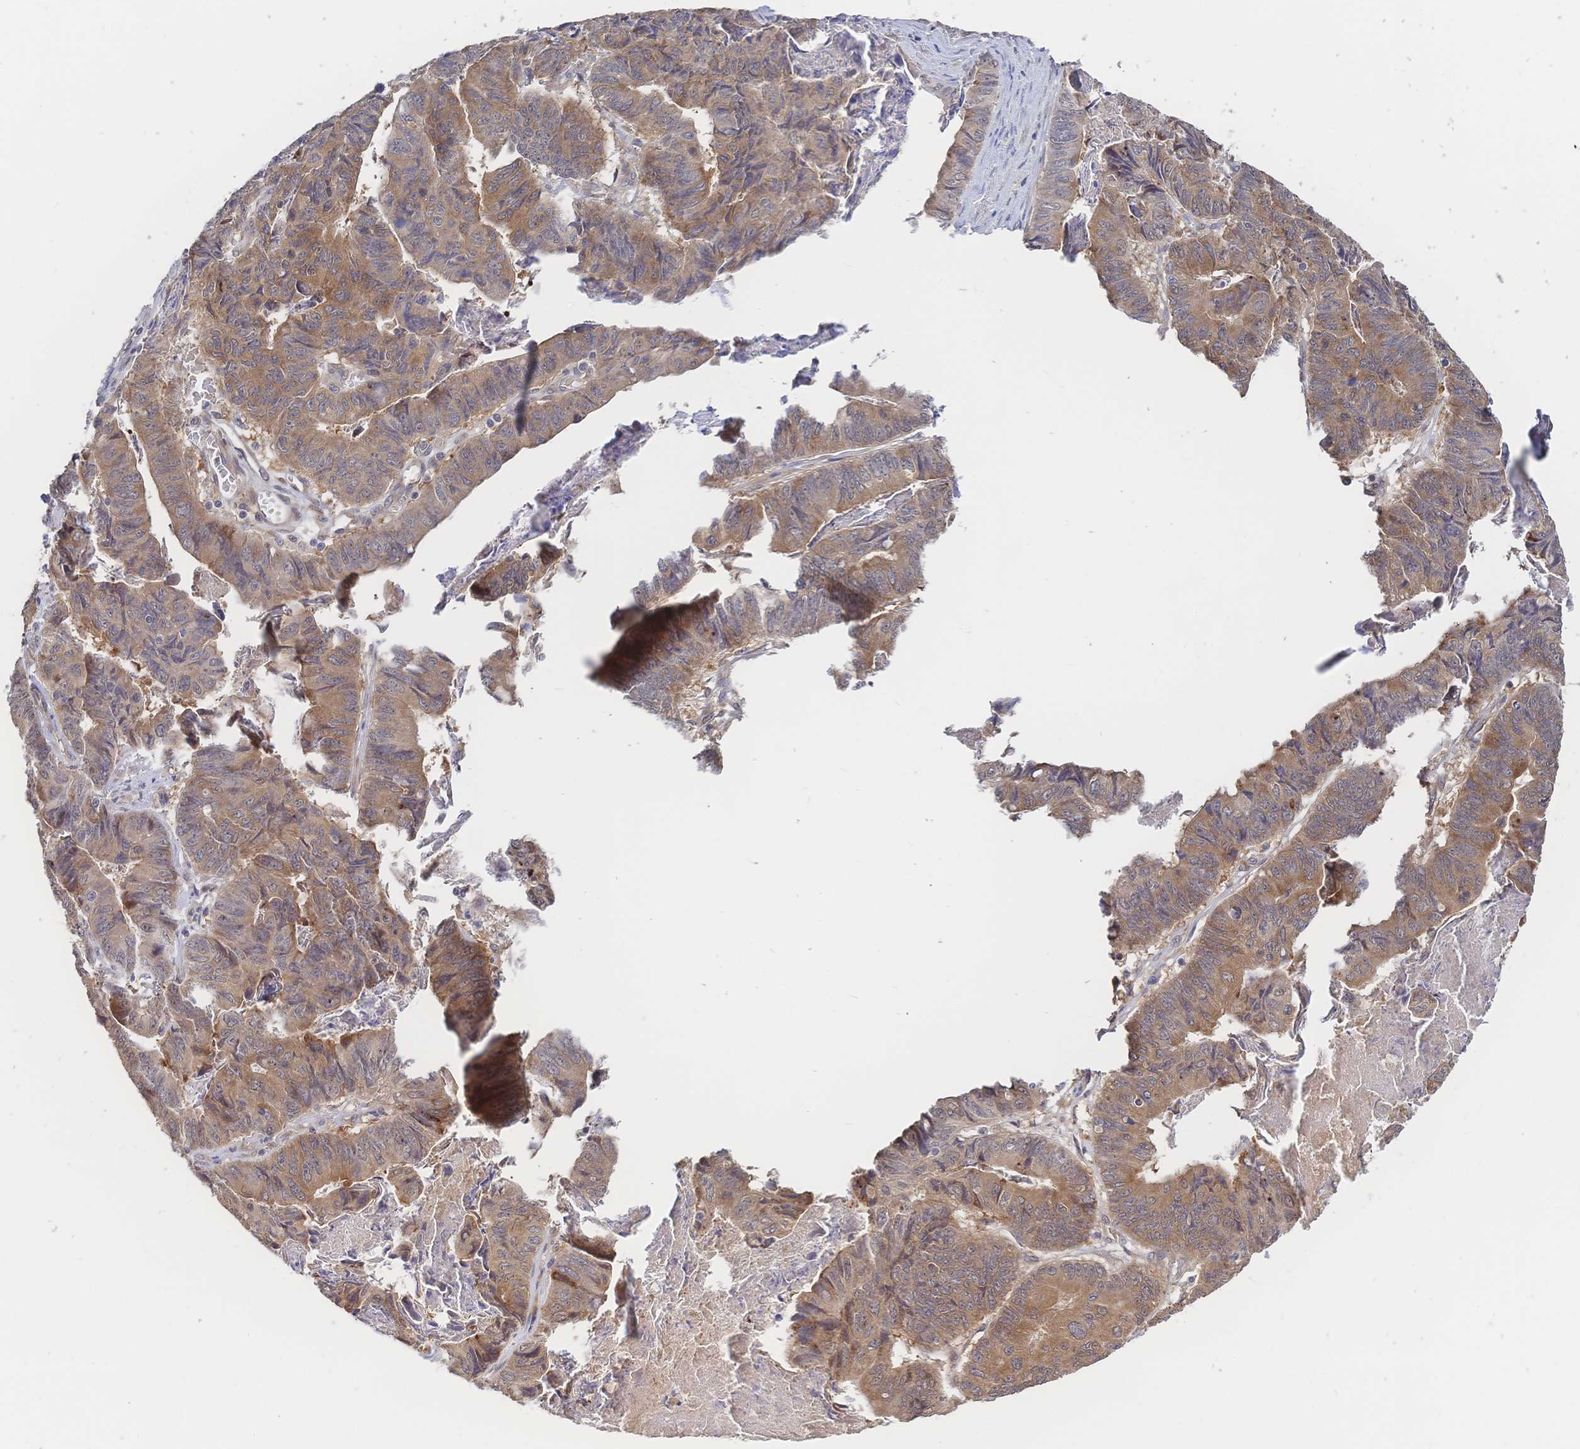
{"staining": {"intensity": "moderate", "quantity": ">75%", "location": "cytoplasmic/membranous"}, "tissue": "stomach cancer", "cell_type": "Tumor cells", "image_type": "cancer", "snomed": [{"axis": "morphology", "description": "Adenocarcinoma, NOS"}, {"axis": "topography", "description": "Stomach, lower"}], "caption": "Protein expression analysis of adenocarcinoma (stomach) reveals moderate cytoplasmic/membranous expression in about >75% of tumor cells.", "gene": "LMO4", "patient": {"sex": "male", "age": 77}}